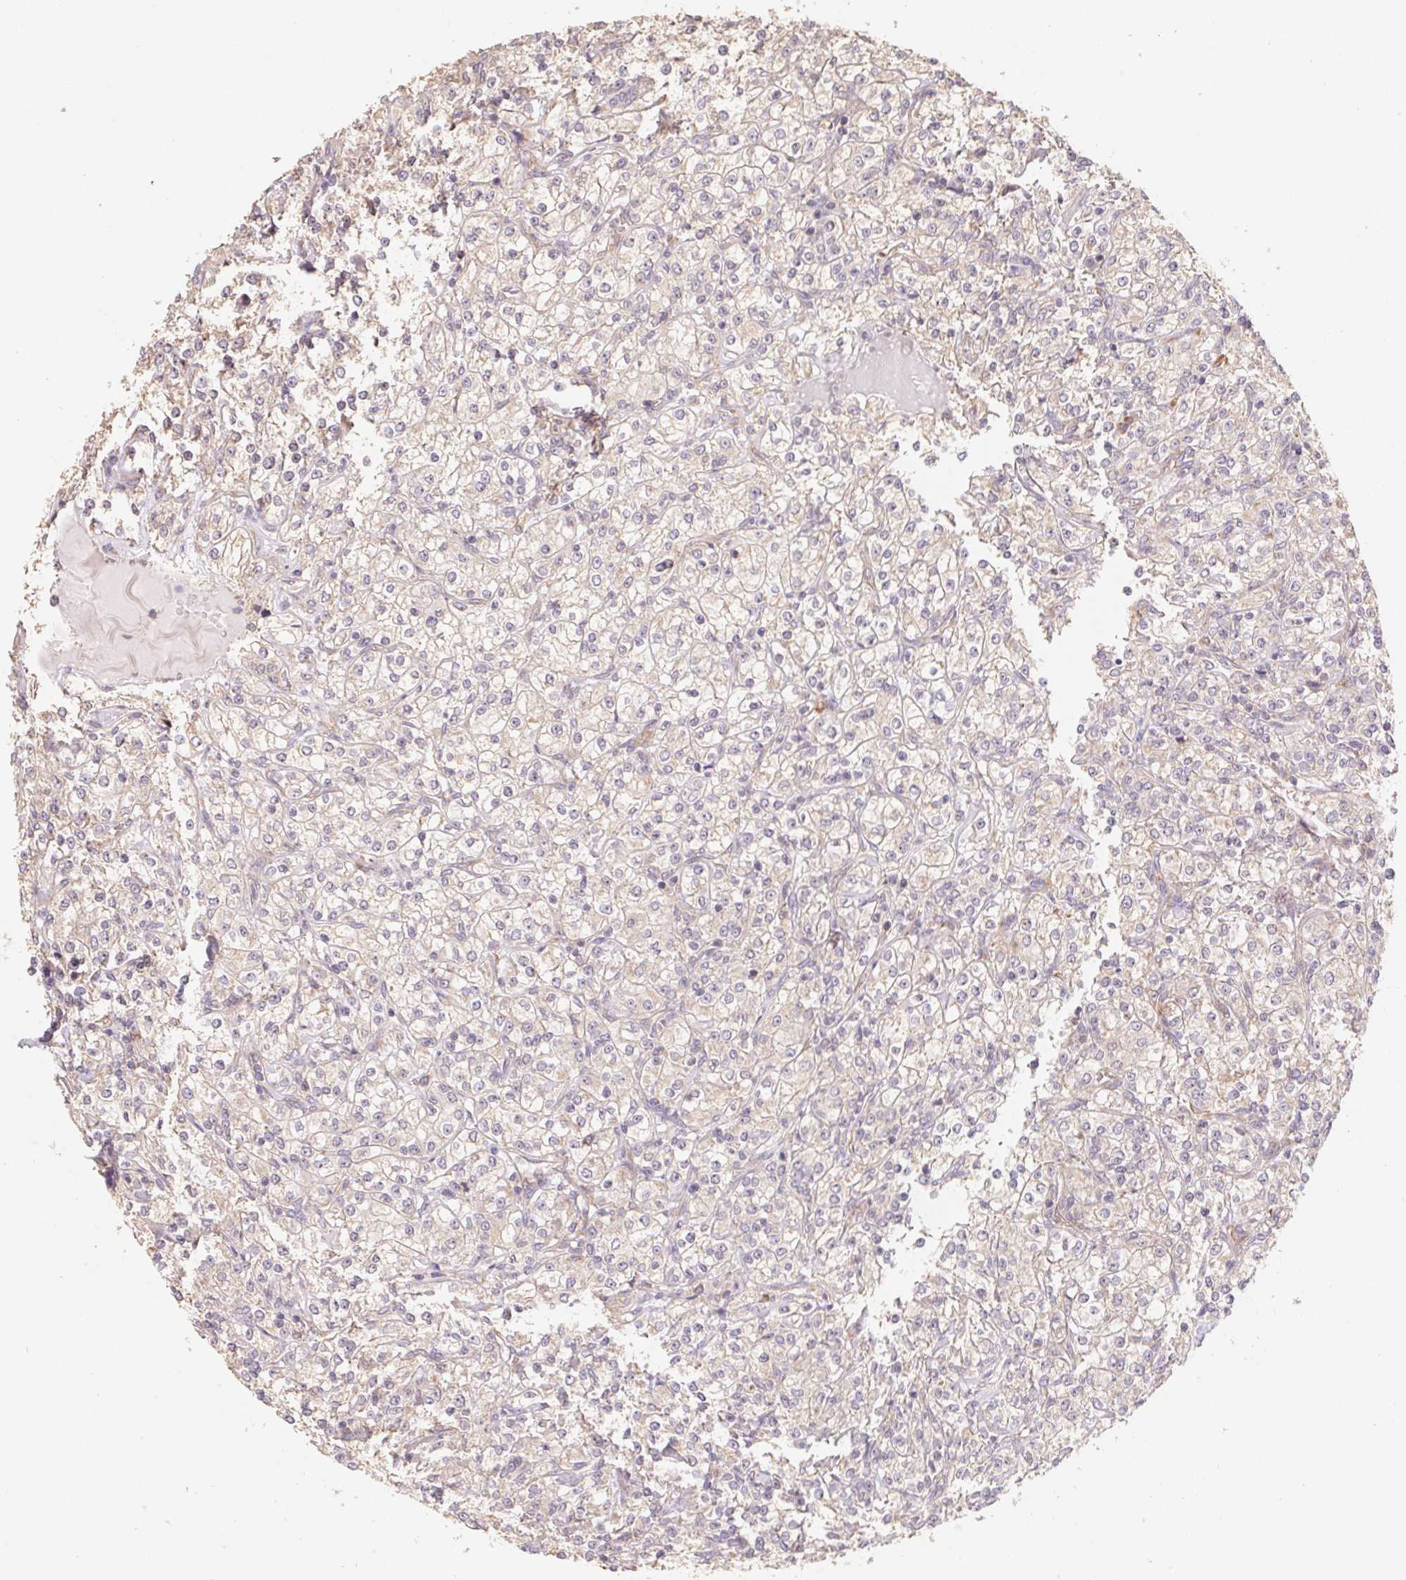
{"staining": {"intensity": "negative", "quantity": "none", "location": "none"}, "tissue": "renal cancer", "cell_type": "Tumor cells", "image_type": "cancer", "snomed": [{"axis": "morphology", "description": "Adenocarcinoma, NOS"}, {"axis": "topography", "description": "Kidney"}], "caption": "This is an IHC histopathology image of renal cancer (adenocarcinoma). There is no expression in tumor cells.", "gene": "RPL27A", "patient": {"sex": "male", "age": 77}}